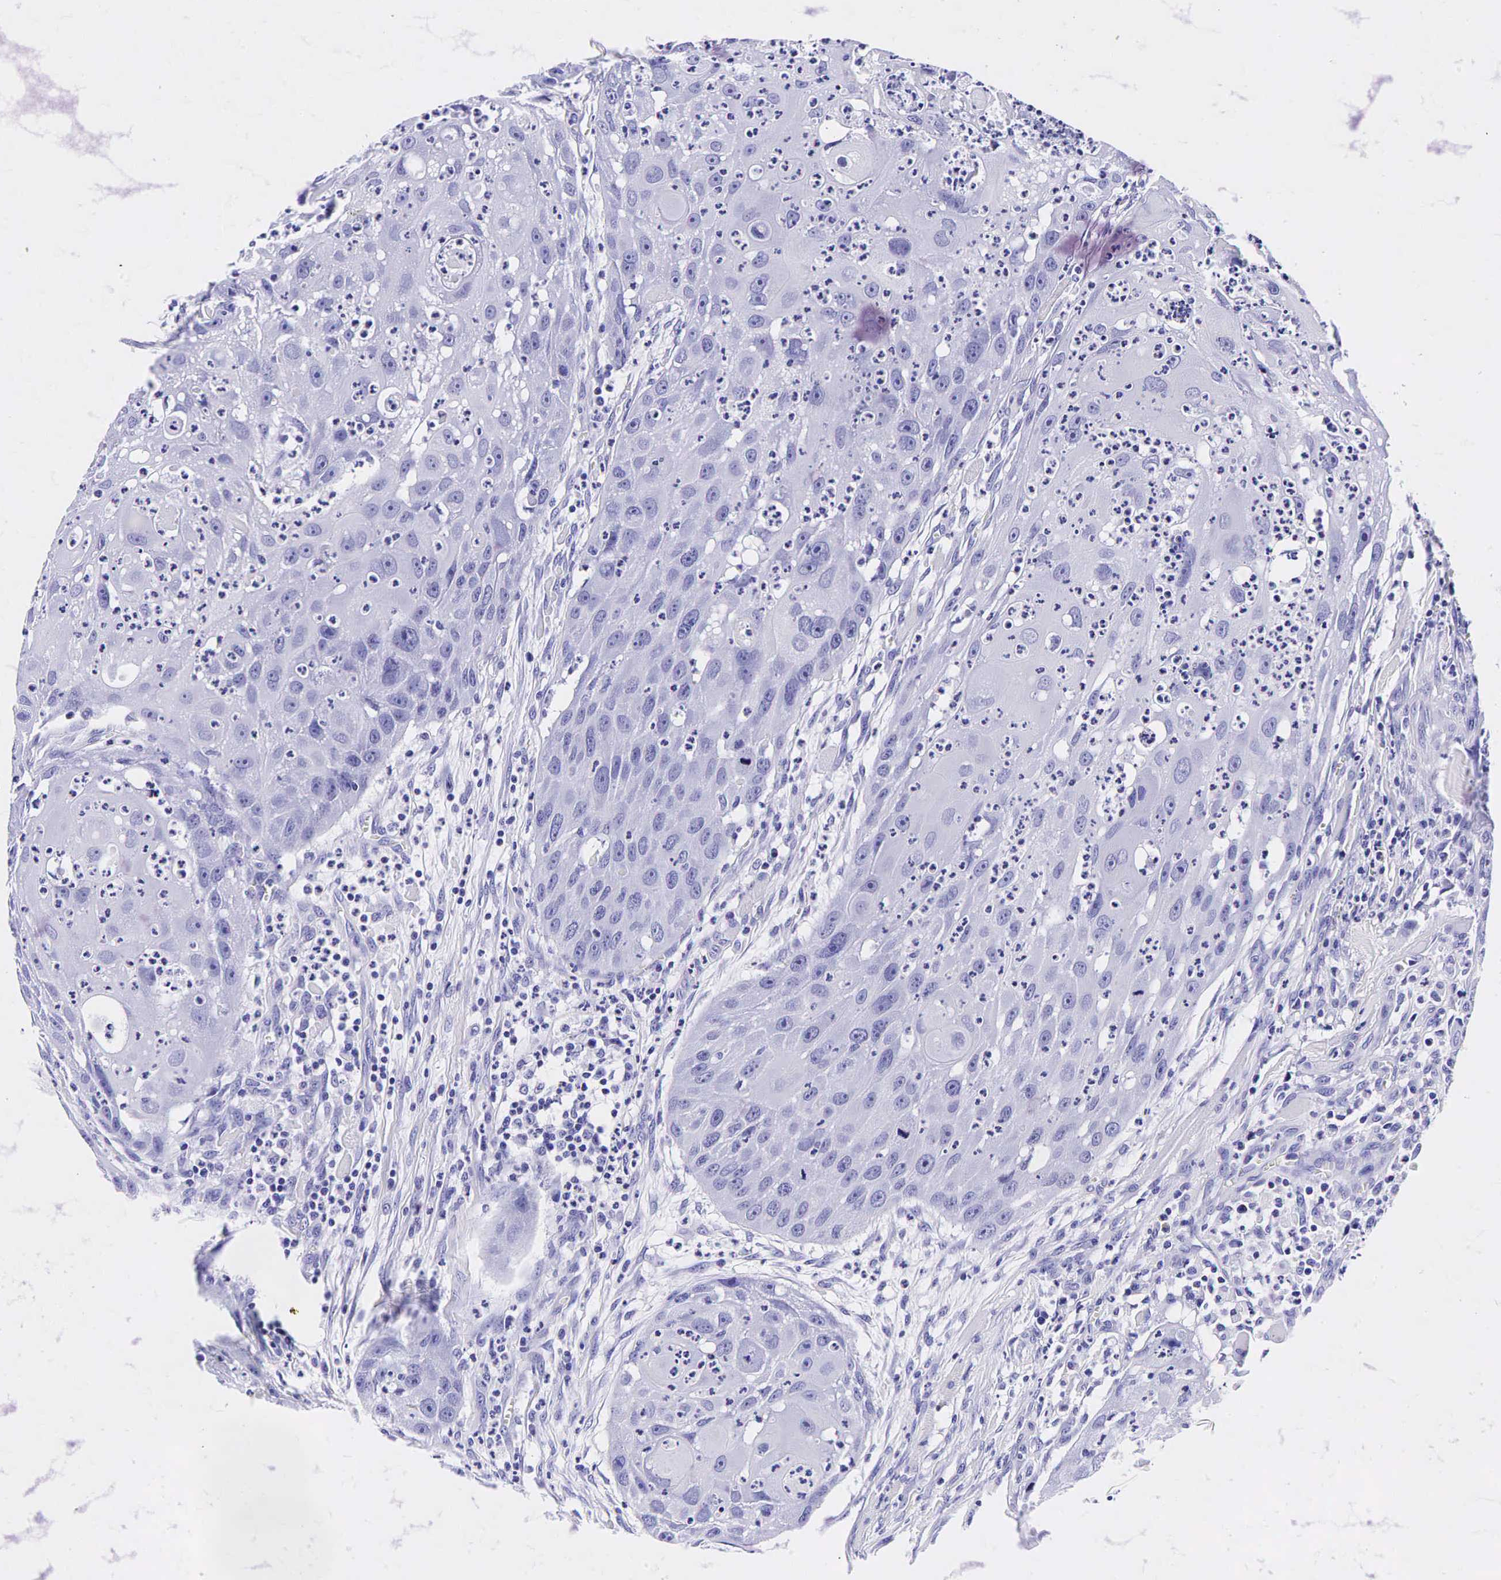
{"staining": {"intensity": "negative", "quantity": "none", "location": "none"}, "tissue": "head and neck cancer", "cell_type": "Tumor cells", "image_type": "cancer", "snomed": [{"axis": "morphology", "description": "Squamous cell carcinoma, NOS"}, {"axis": "topography", "description": "Head-Neck"}], "caption": "Tumor cells are negative for brown protein staining in head and neck cancer (squamous cell carcinoma).", "gene": "GCG", "patient": {"sex": "male", "age": 64}}